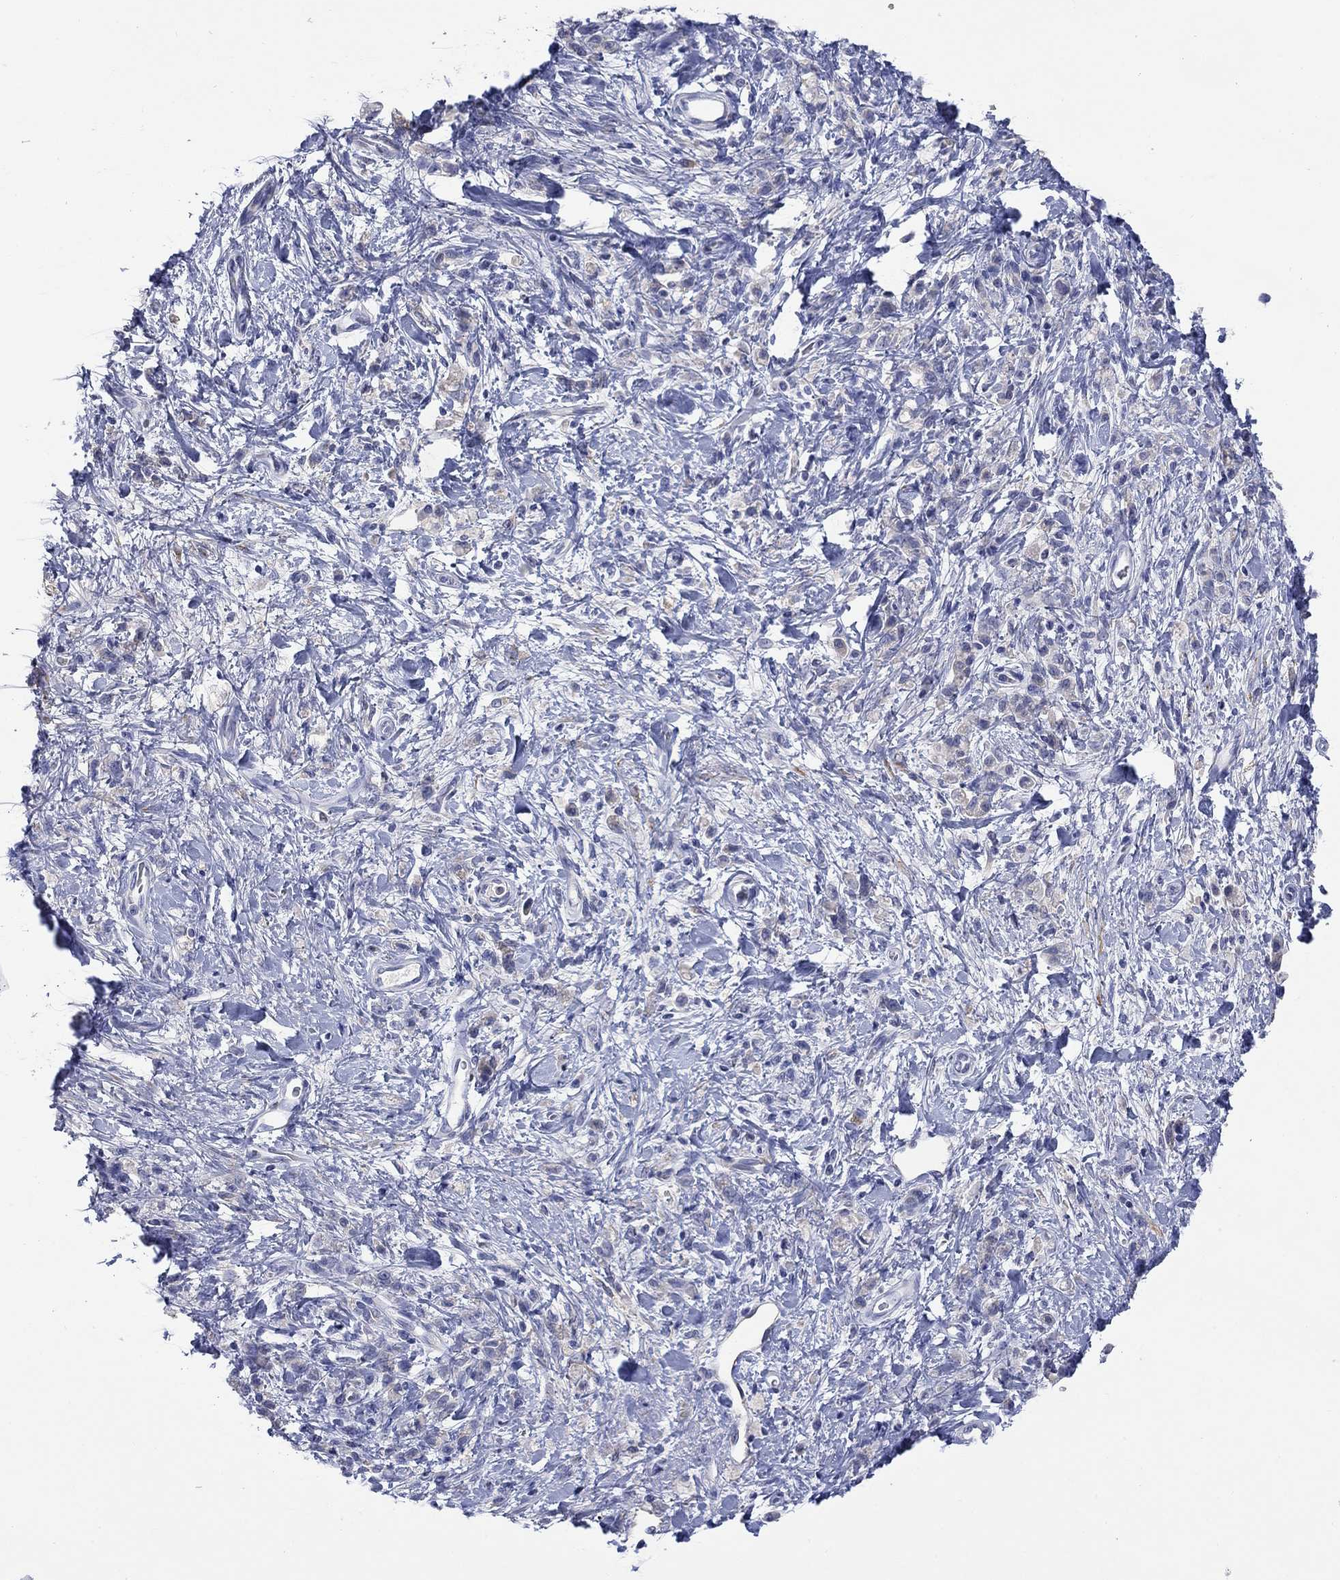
{"staining": {"intensity": "negative", "quantity": "none", "location": "none"}, "tissue": "stomach cancer", "cell_type": "Tumor cells", "image_type": "cancer", "snomed": [{"axis": "morphology", "description": "Adenocarcinoma, NOS"}, {"axis": "topography", "description": "Stomach"}], "caption": "The photomicrograph shows no significant positivity in tumor cells of stomach adenocarcinoma. Brightfield microscopy of immunohistochemistry (IHC) stained with DAB (3,3'-diaminobenzidine) (brown) and hematoxylin (blue), captured at high magnification.", "gene": "PTPRZ1", "patient": {"sex": "male", "age": 77}}